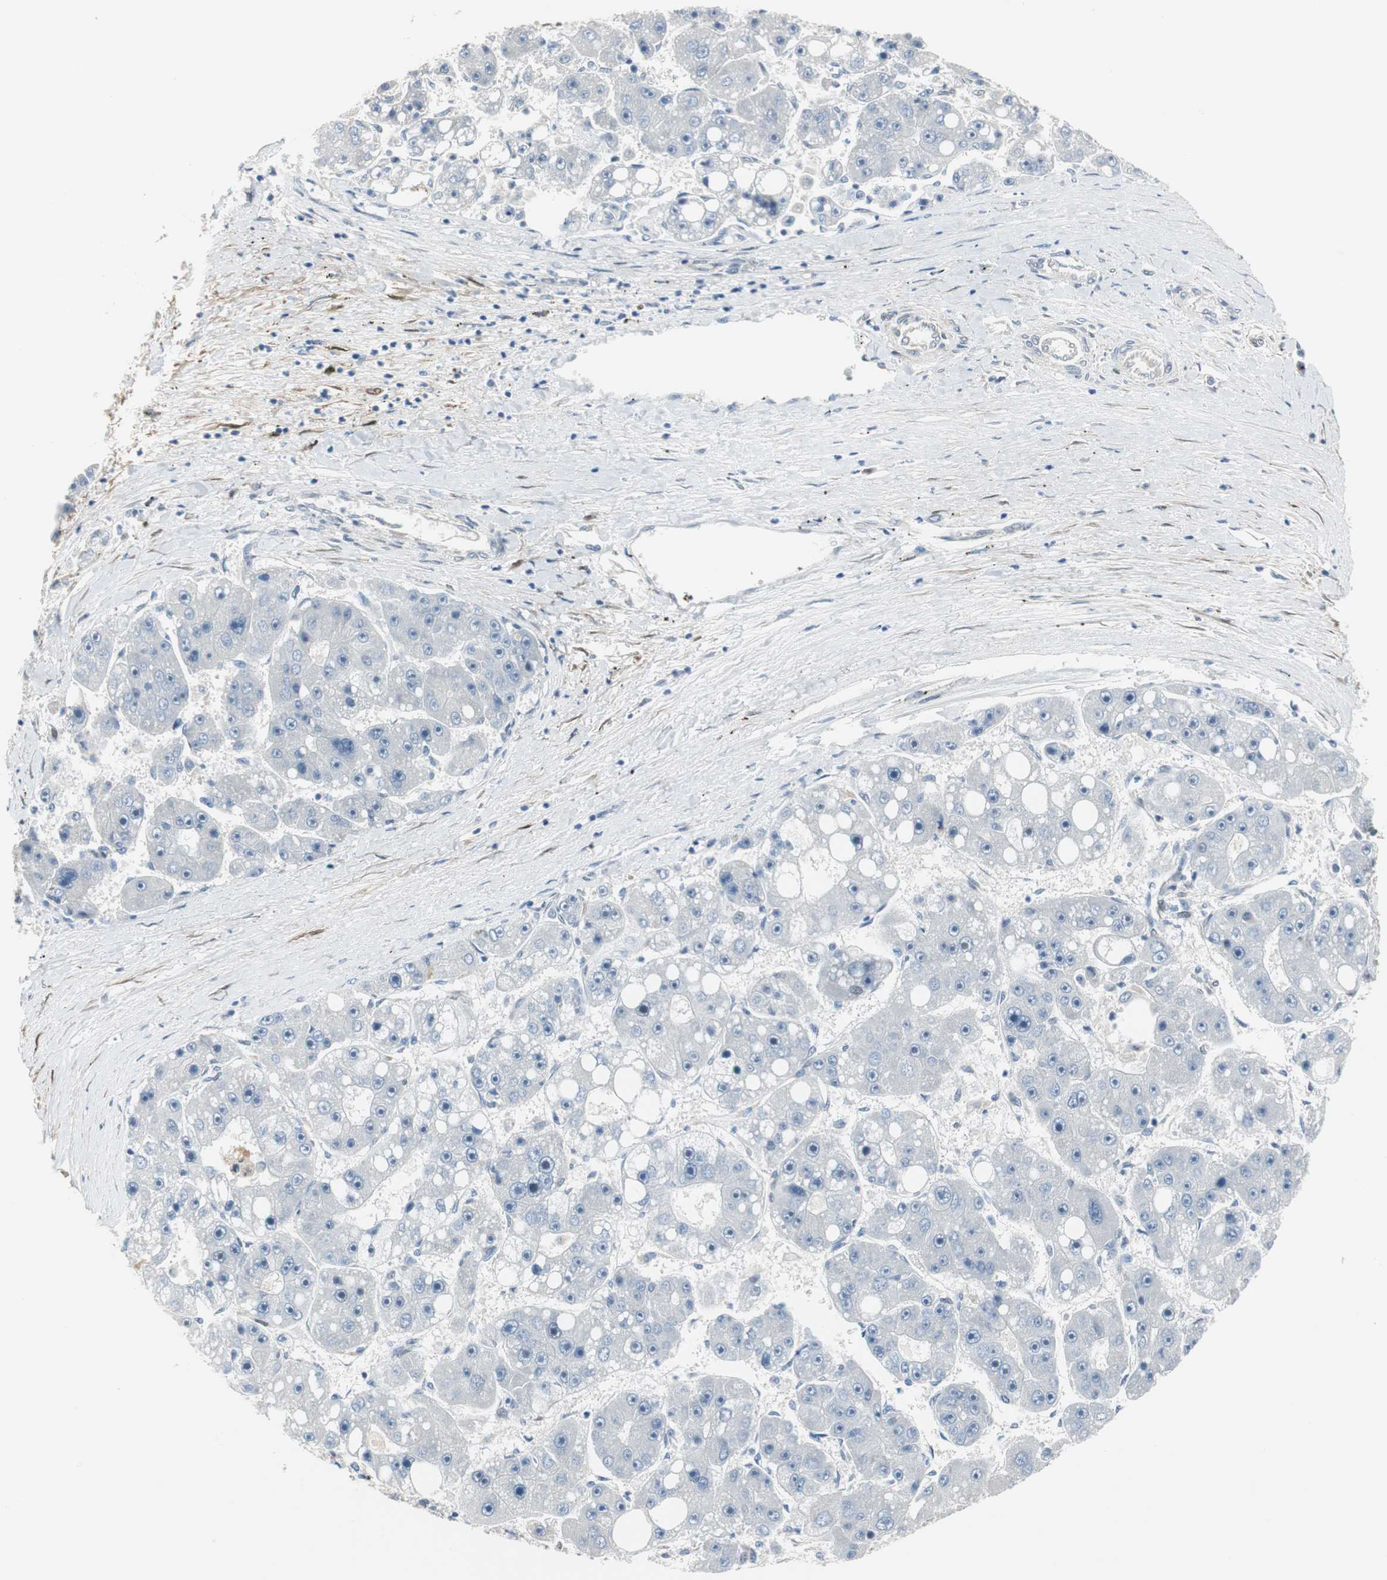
{"staining": {"intensity": "negative", "quantity": "none", "location": "none"}, "tissue": "liver cancer", "cell_type": "Tumor cells", "image_type": "cancer", "snomed": [{"axis": "morphology", "description": "Carcinoma, Hepatocellular, NOS"}, {"axis": "topography", "description": "Liver"}], "caption": "Tumor cells show no significant staining in hepatocellular carcinoma (liver).", "gene": "FHL2", "patient": {"sex": "female", "age": 61}}